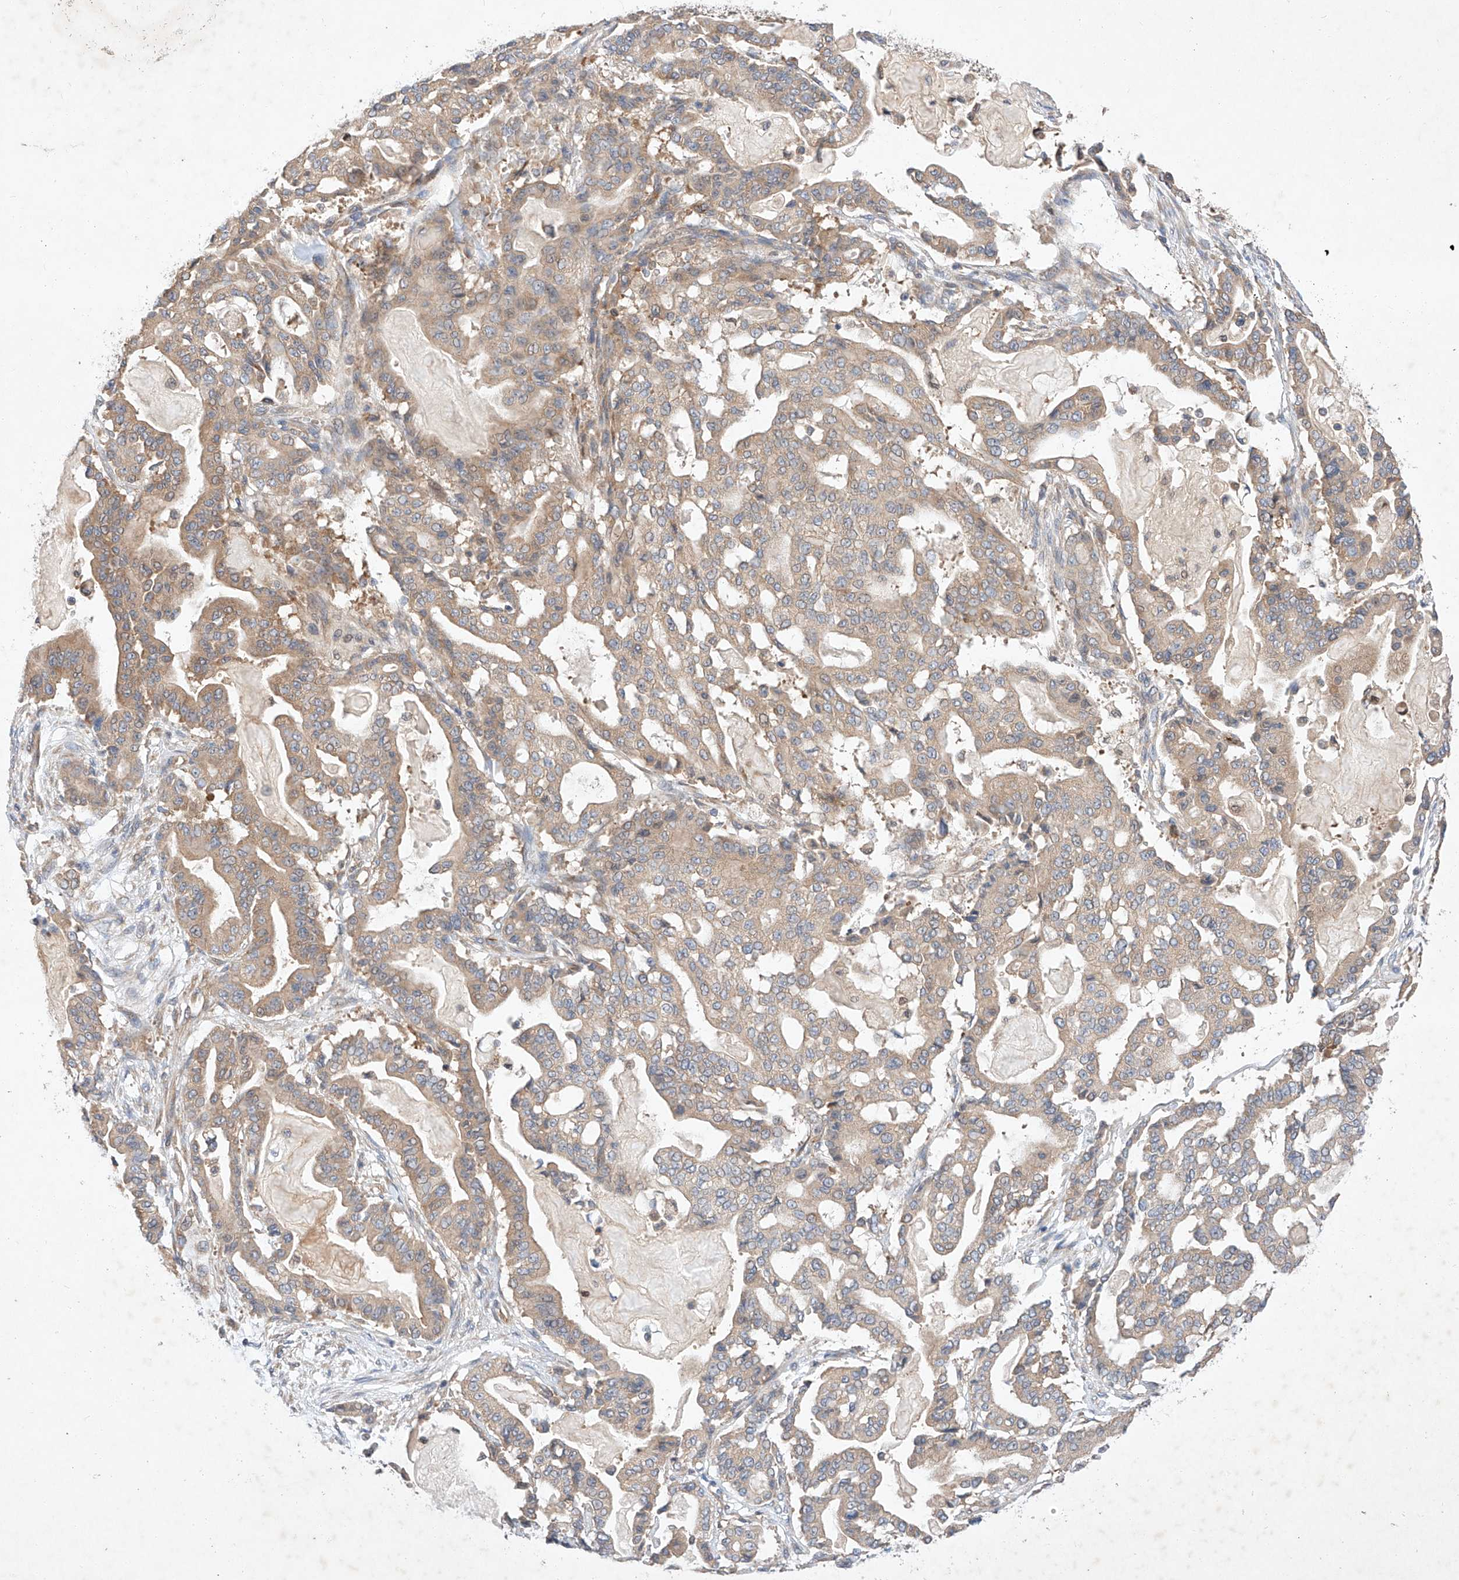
{"staining": {"intensity": "moderate", "quantity": ">75%", "location": "cytoplasmic/membranous"}, "tissue": "pancreatic cancer", "cell_type": "Tumor cells", "image_type": "cancer", "snomed": [{"axis": "morphology", "description": "Adenocarcinoma, NOS"}, {"axis": "topography", "description": "Pancreas"}], "caption": "Protein staining displays moderate cytoplasmic/membranous positivity in approximately >75% of tumor cells in pancreatic cancer. (Stains: DAB (3,3'-diaminobenzidine) in brown, nuclei in blue, Microscopy: brightfield microscopy at high magnification).", "gene": "C6orf118", "patient": {"sex": "male", "age": 63}}